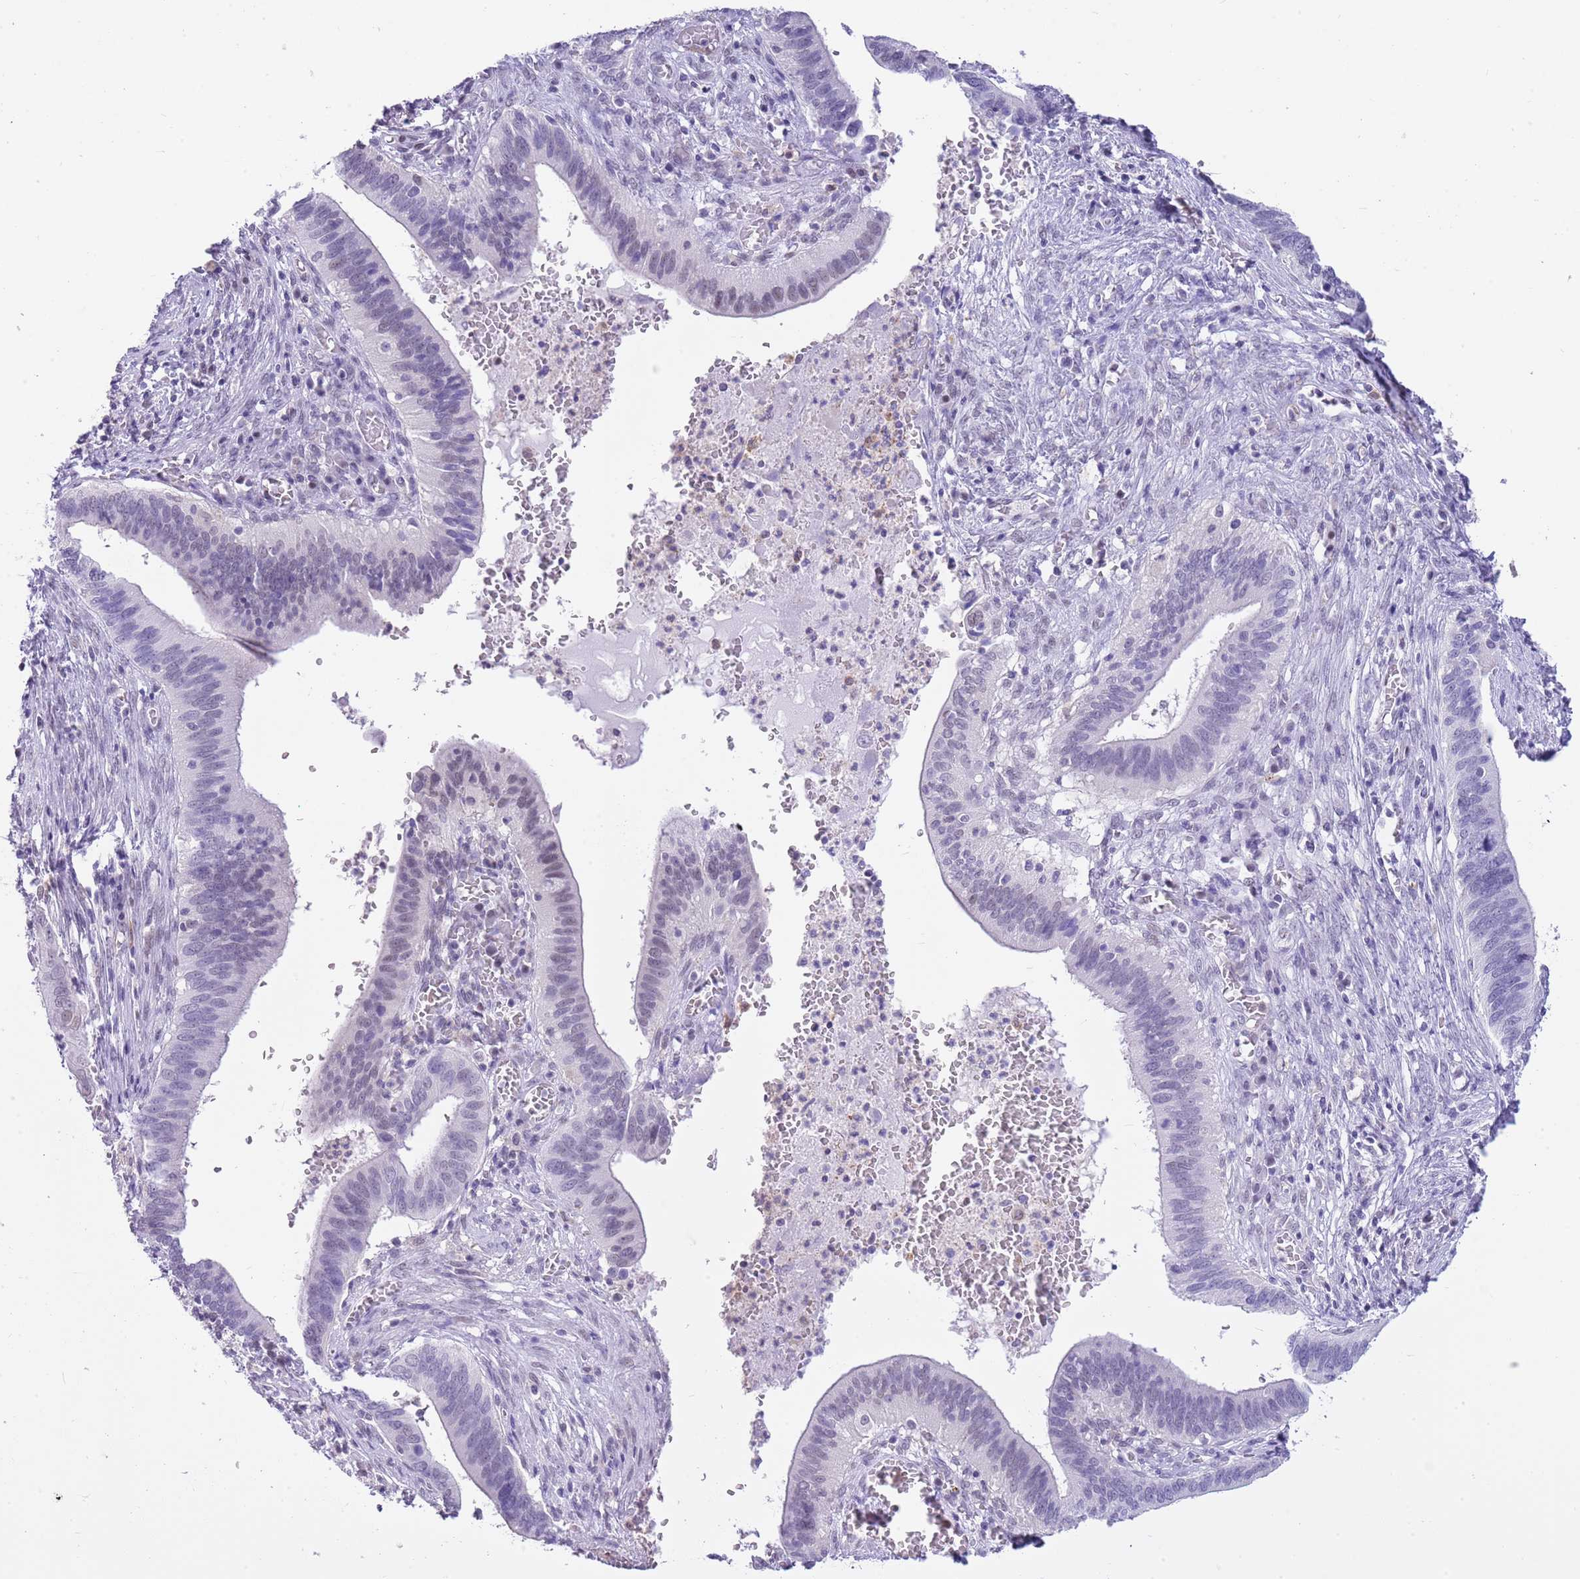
{"staining": {"intensity": "negative", "quantity": "none", "location": "none"}, "tissue": "cervical cancer", "cell_type": "Tumor cells", "image_type": "cancer", "snomed": [{"axis": "morphology", "description": "Adenocarcinoma, NOS"}, {"axis": "topography", "description": "Cervix"}], "caption": "This is a micrograph of immunohistochemistry staining of cervical cancer, which shows no staining in tumor cells.", "gene": "PPP1R17", "patient": {"sex": "female", "age": 42}}